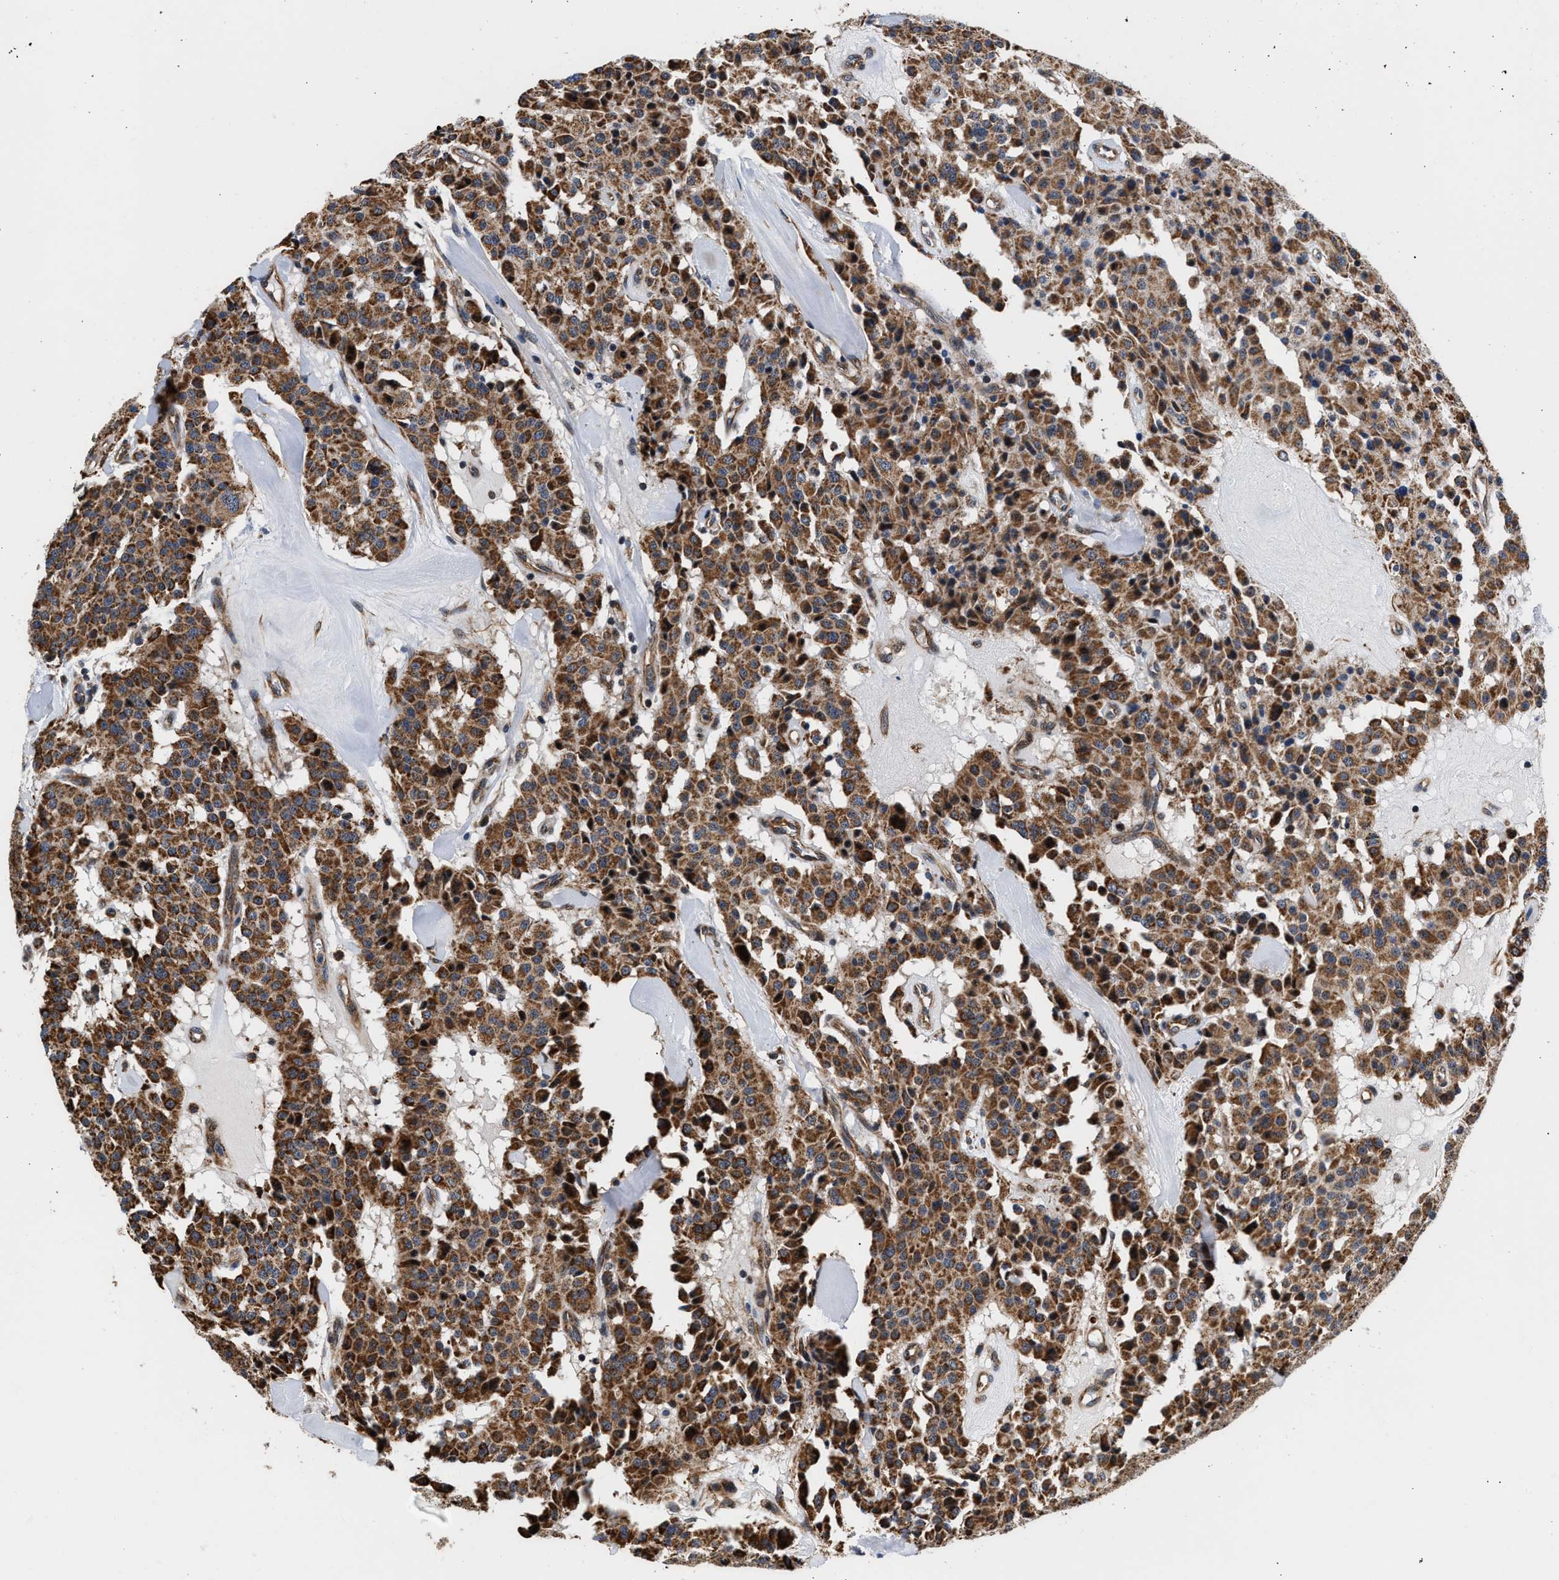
{"staining": {"intensity": "moderate", "quantity": ">75%", "location": "cytoplasmic/membranous"}, "tissue": "carcinoid", "cell_type": "Tumor cells", "image_type": "cancer", "snomed": [{"axis": "morphology", "description": "Carcinoid, malignant, NOS"}, {"axis": "topography", "description": "Lung"}], "caption": "Immunohistochemical staining of human carcinoid demonstrates medium levels of moderate cytoplasmic/membranous expression in about >75% of tumor cells.", "gene": "SGK1", "patient": {"sex": "male", "age": 30}}